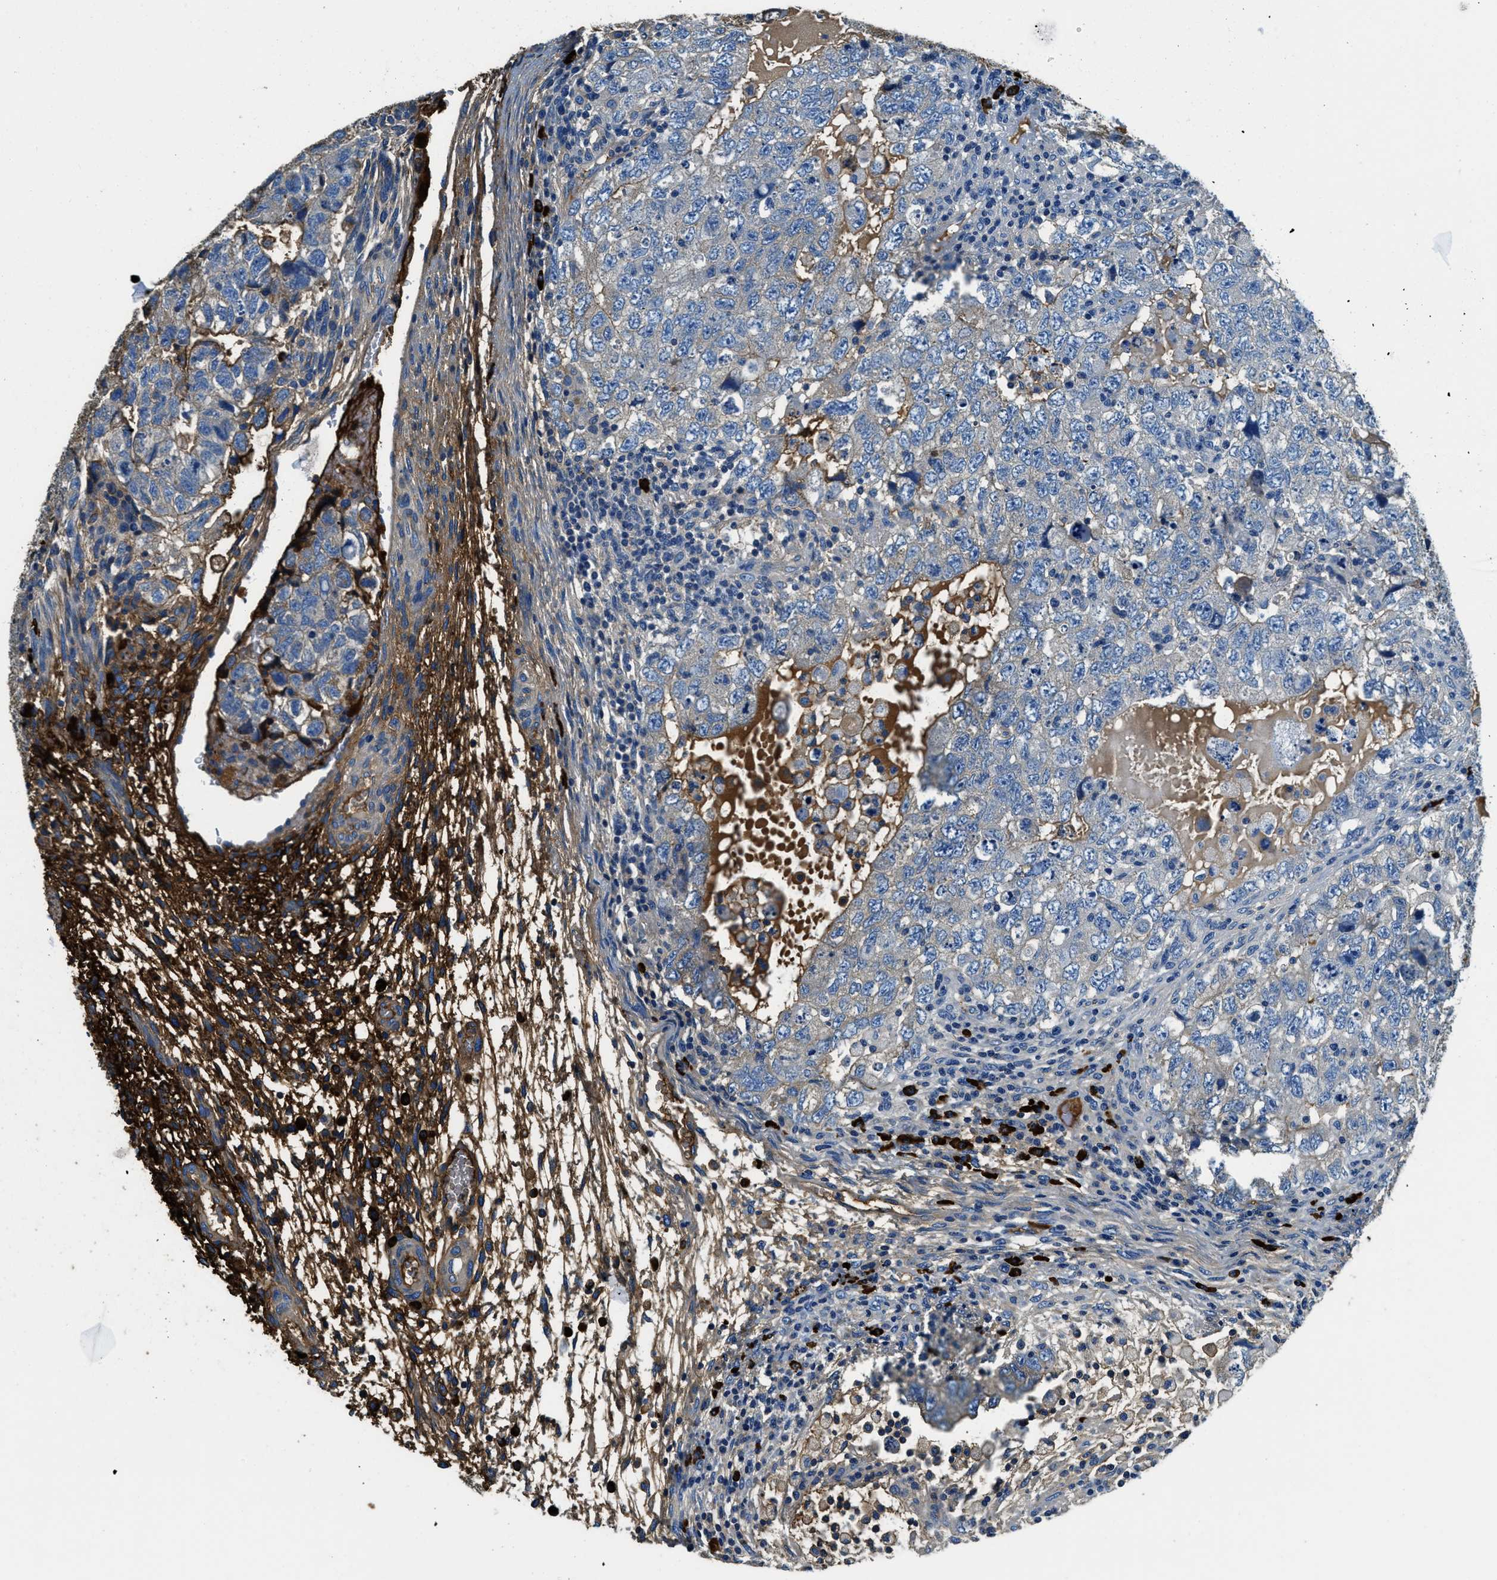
{"staining": {"intensity": "negative", "quantity": "none", "location": "none"}, "tissue": "testis cancer", "cell_type": "Tumor cells", "image_type": "cancer", "snomed": [{"axis": "morphology", "description": "Carcinoma, Embryonal, NOS"}, {"axis": "topography", "description": "Testis"}], "caption": "This photomicrograph is of testis cancer (embryonal carcinoma) stained with immunohistochemistry to label a protein in brown with the nuclei are counter-stained blue. There is no staining in tumor cells.", "gene": "TMEM186", "patient": {"sex": "male", "age": 36}}